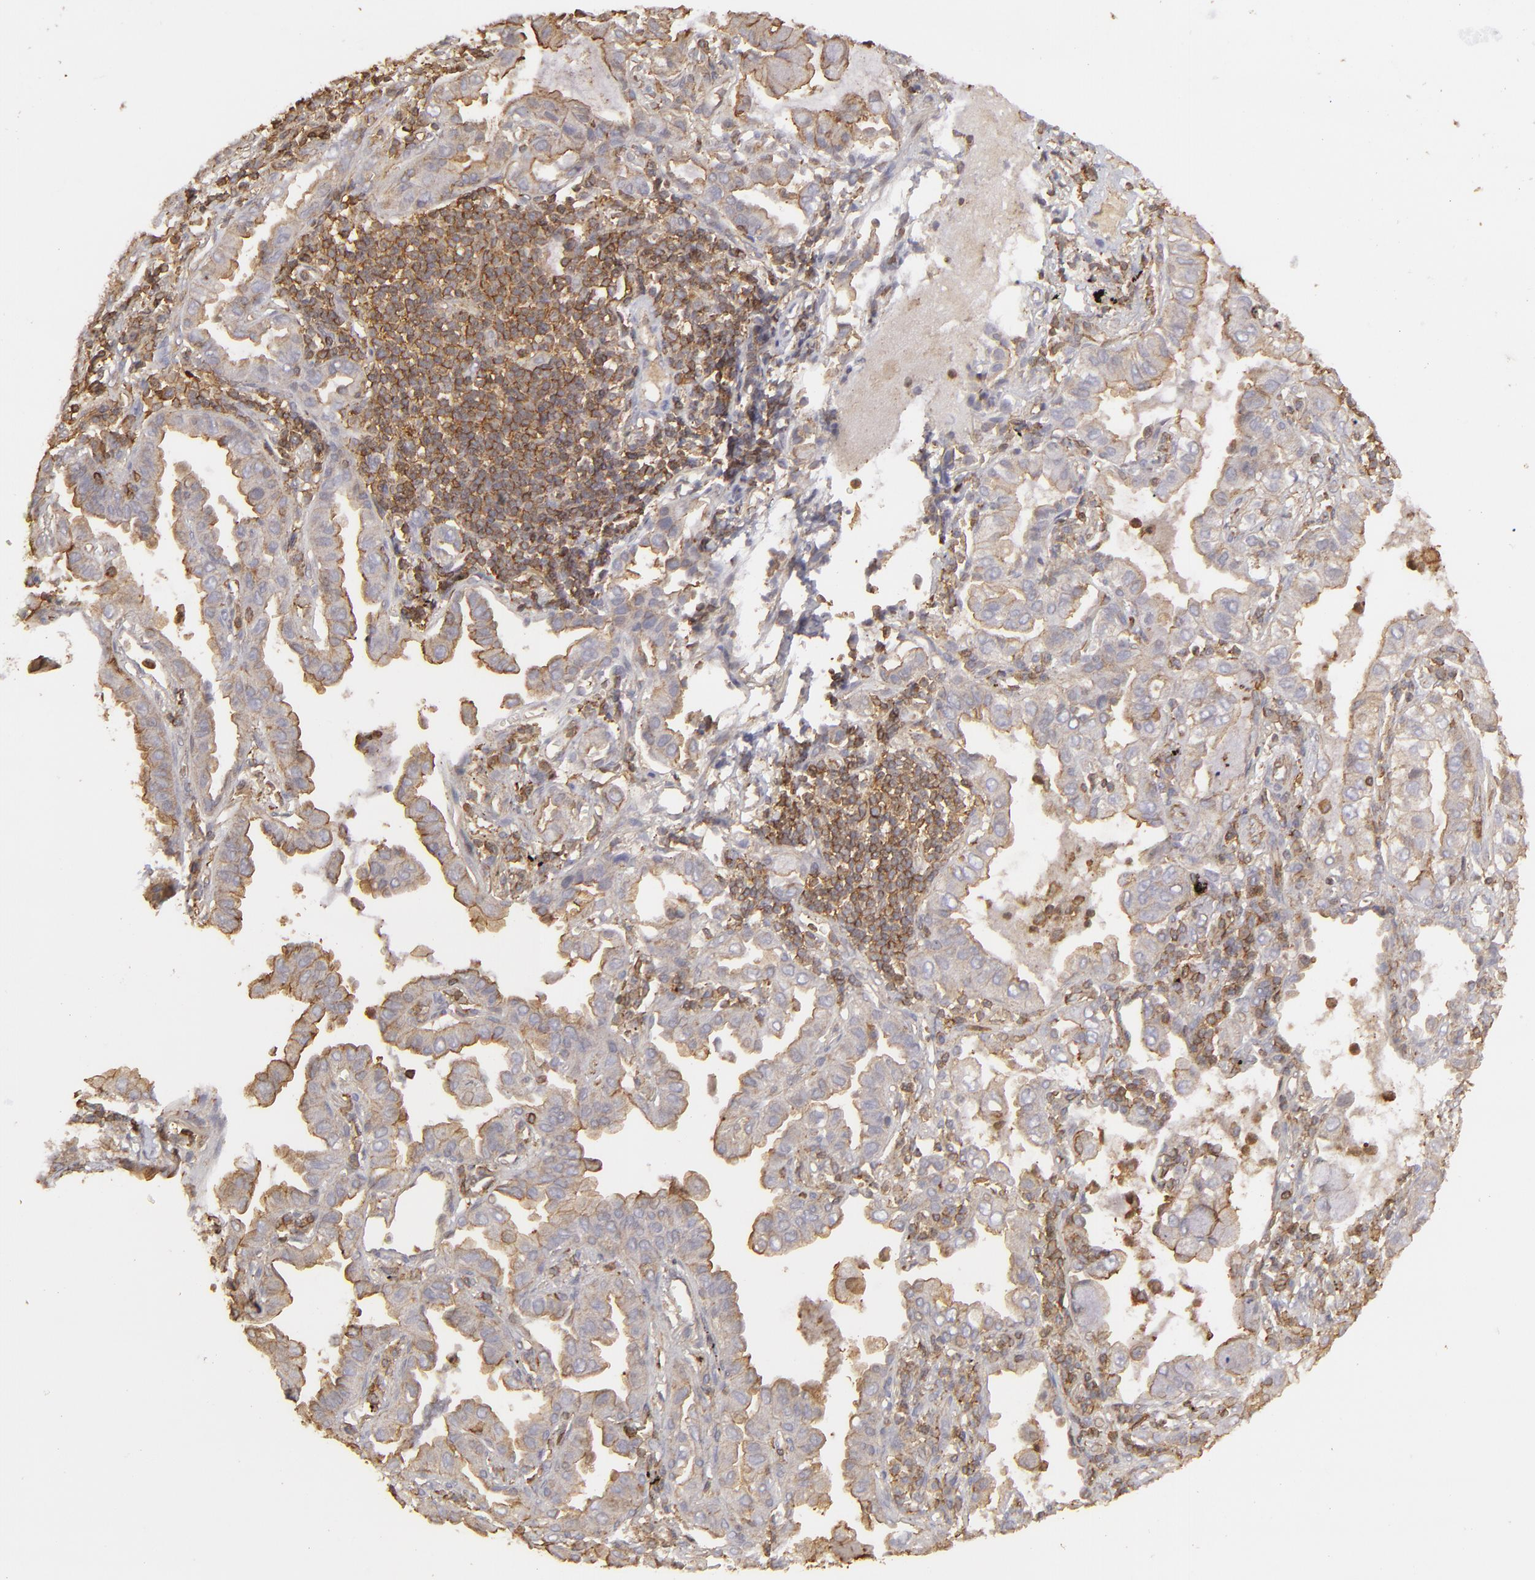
{"staining": {"intensity": "weak", "quantity": ">75%", "location": "cytoplasmic/membranous"}, "tissue": "lung cancer", "cell_type": "Tumor cells", "image_type": "cancer", "snomed": [{"axis": "morphology", "description": "Adenocarcinoma, NOS"}, {"axis": "topography", "description": "Lung"}], "caption": "Protein expression analysis of lung cancer (adenocarcinoma) shows weak cytoplasmic/membranous expression in about >75% of tumor cells. (DAB IHC with brightfield microscopy, high magnification).", "gene": "ACTB", "patient": {"sex": "female", "age": 50}}